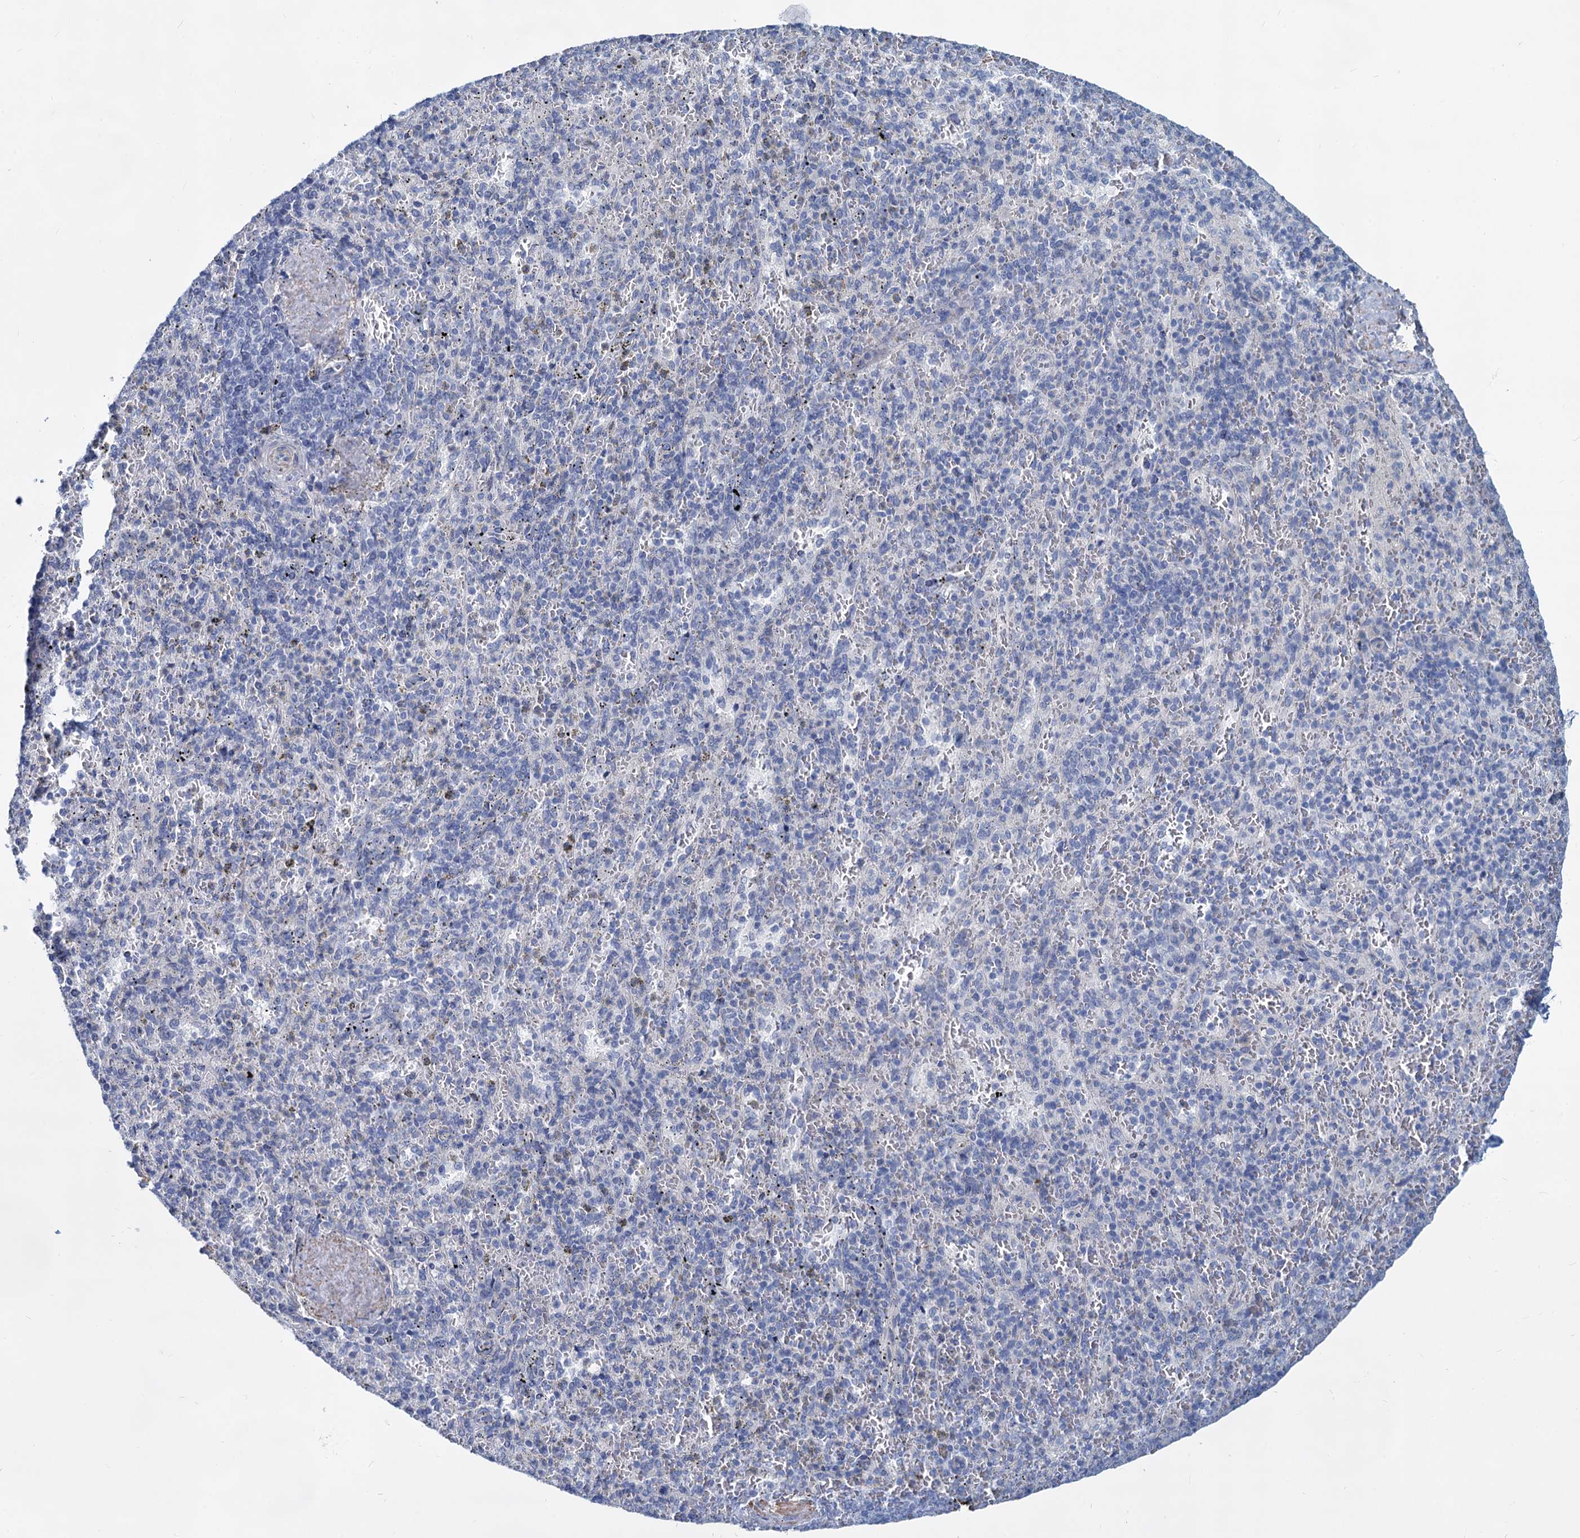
{"staining": {"intensity": "negative", "quantity": "none", "location": "none"}, "tissue": "spleen", "cell_type": "Cells in red pulp", "image_type": "normal", "snomed": [{"axis": "morphology", "description": "Normal tissue, NOS"}, {"axis": "topography", "description": "Spleen"}], "caption": "Immunohistochemical staining of unremarkable spleen displays no significant staining in cells in red pulp.", "gene": "GSTM3", "patient": {"sex": "male", "age": 82}}